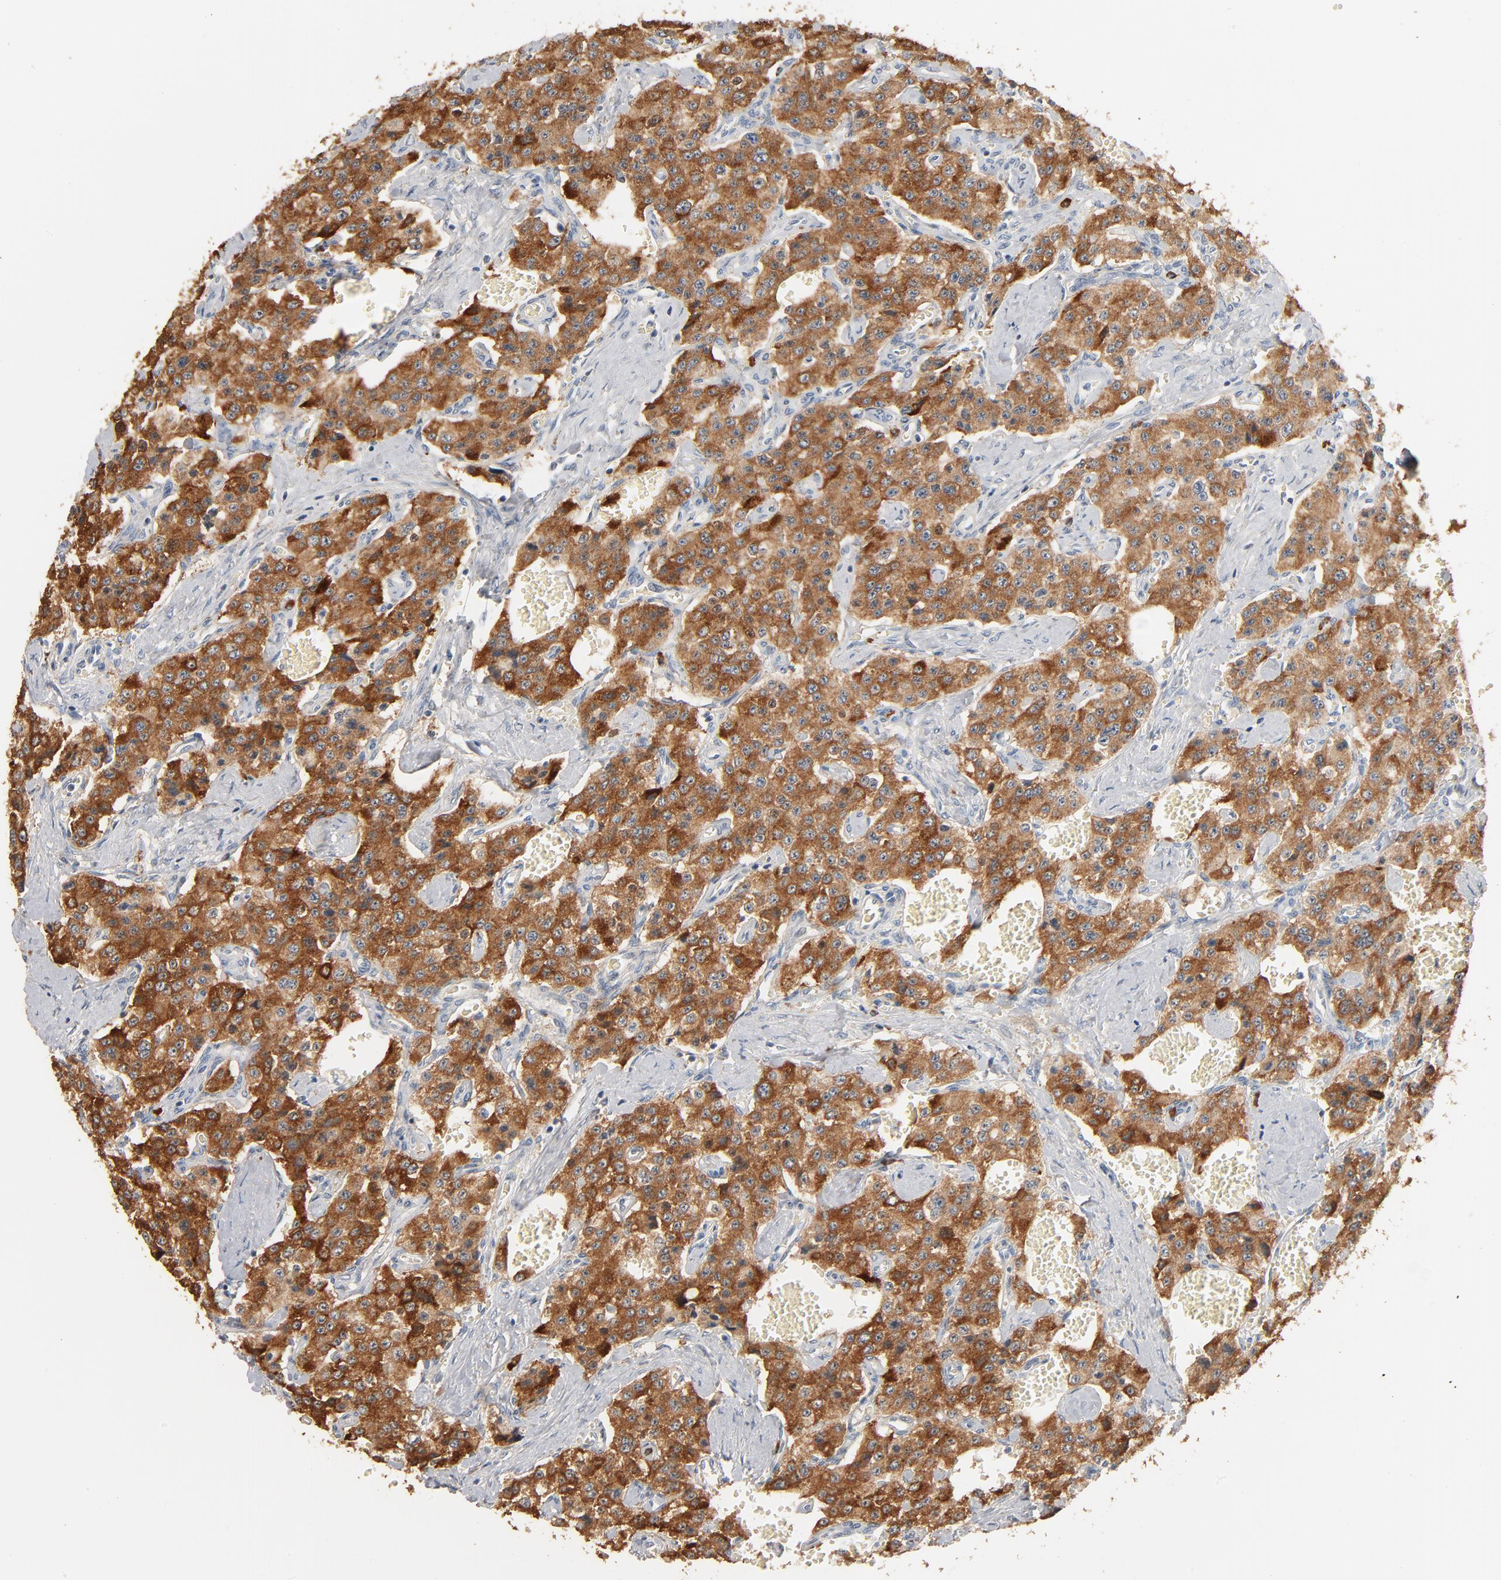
{"staining": {"intensity": "strong", "quantity": ">75%", "location": "cytoplasmic/membranous"}, "tissue": "carcinoid", "cell_type": "Tumor cells", "image_type": "cancer", "snomed": [{"axis": "morphology", "description": "Carcinoid, malignant, NOS"}, {"axis": "topography", "description": "Small intestine"}], "caption": "There is high levels of strong cytoplasmic/membranous staining in tumor cells of malignant carcinoid, as demonstrated by immunohistochemical staining (brown color).", "gene": "ZDHHC8", "patient": {"sex": "male", "age": 52}}